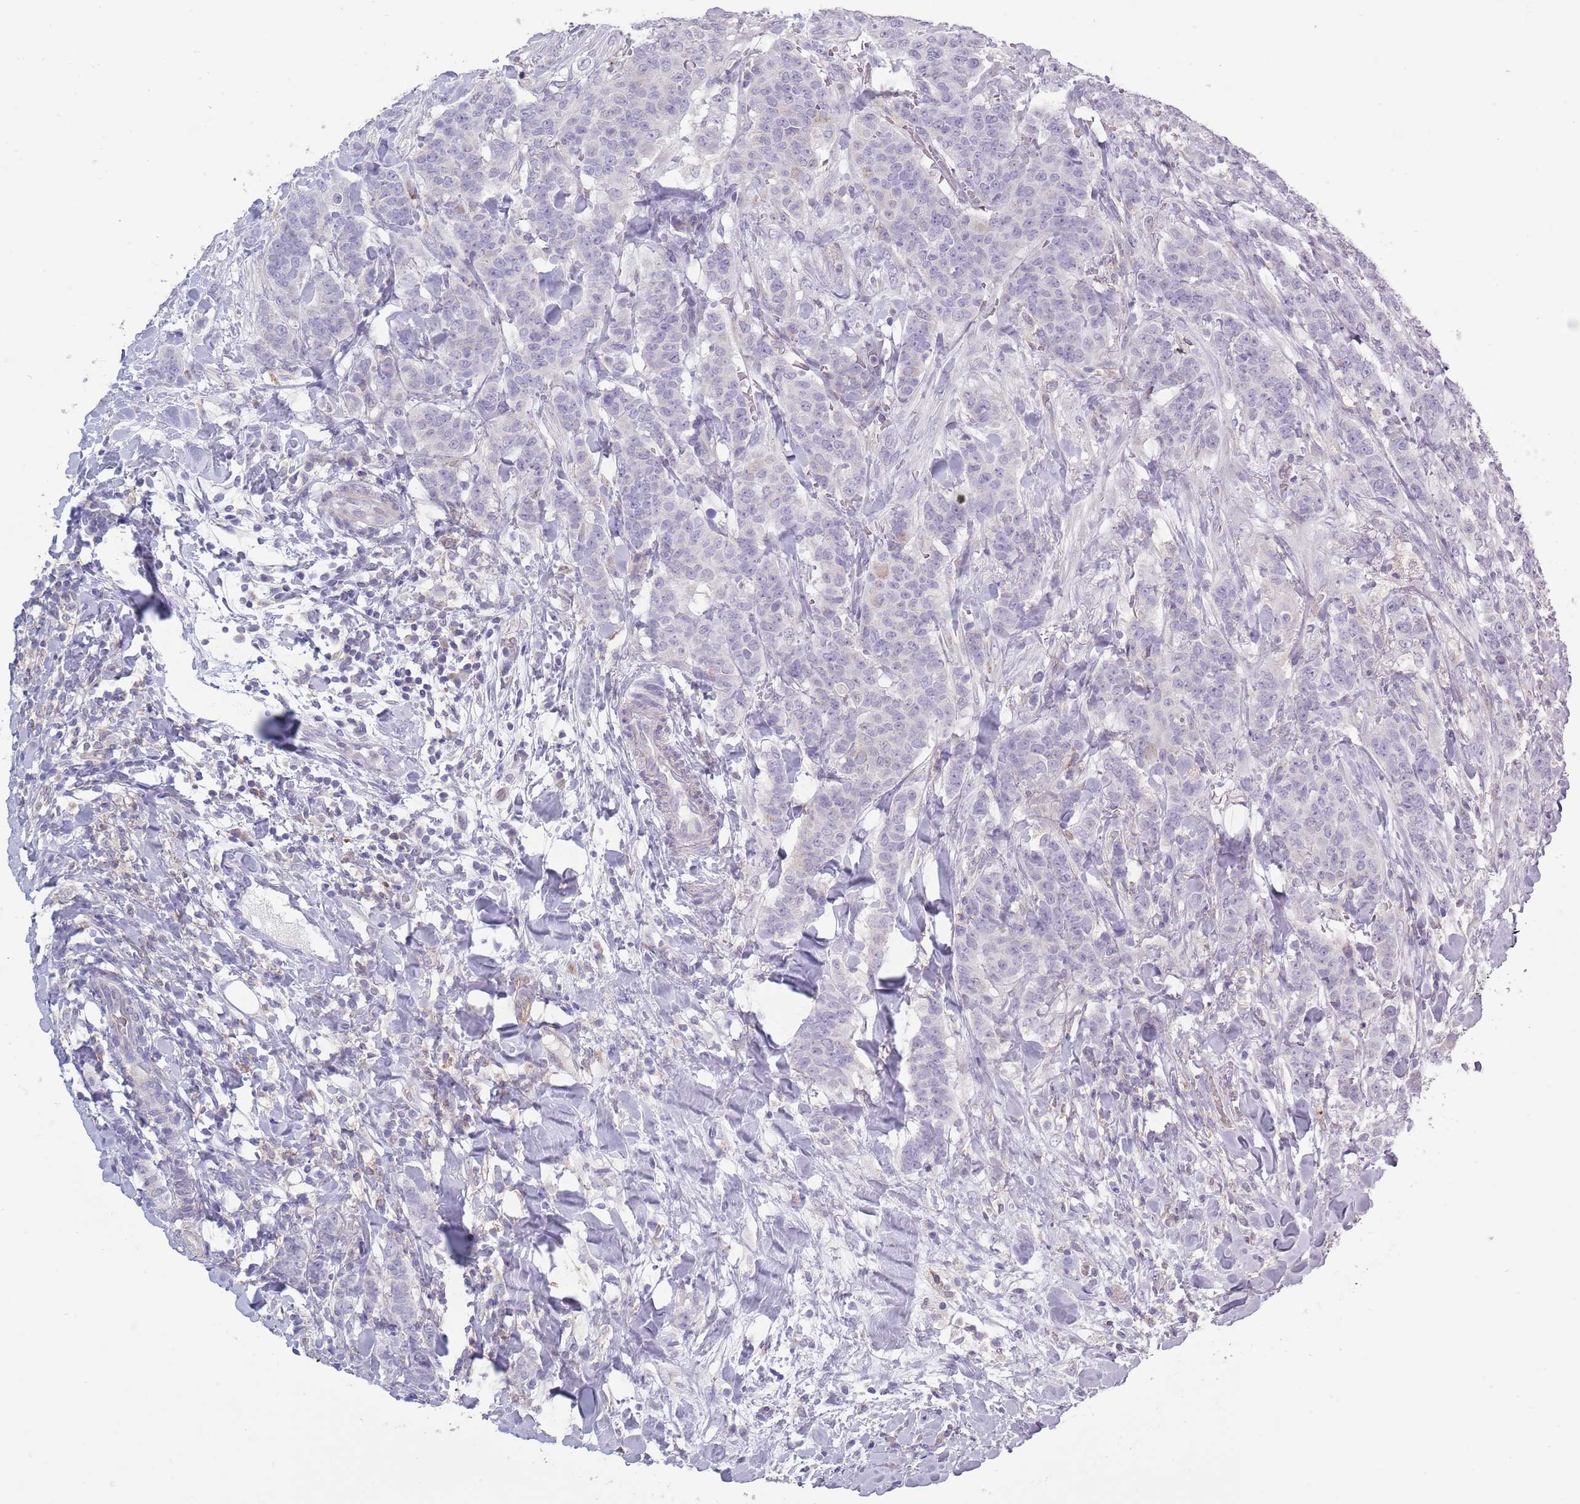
{"staining": {"intensity": "negative", "quantity": "none", "location": "none"}, "tissue": "breast cancer", "cell_type": "Tumor cells", "image_type": "cancer", "snomed": [{"axis": "morphology", "description": "Duct carcinoma"}, {"axis": "topography", "description": "Breast"}], "caption": "Immunohistochemical staining of breast cancer displays no significant expression in tumor cells.", "gene": "ACSBG1", "patient": {"sex": "female", "age": 40}}